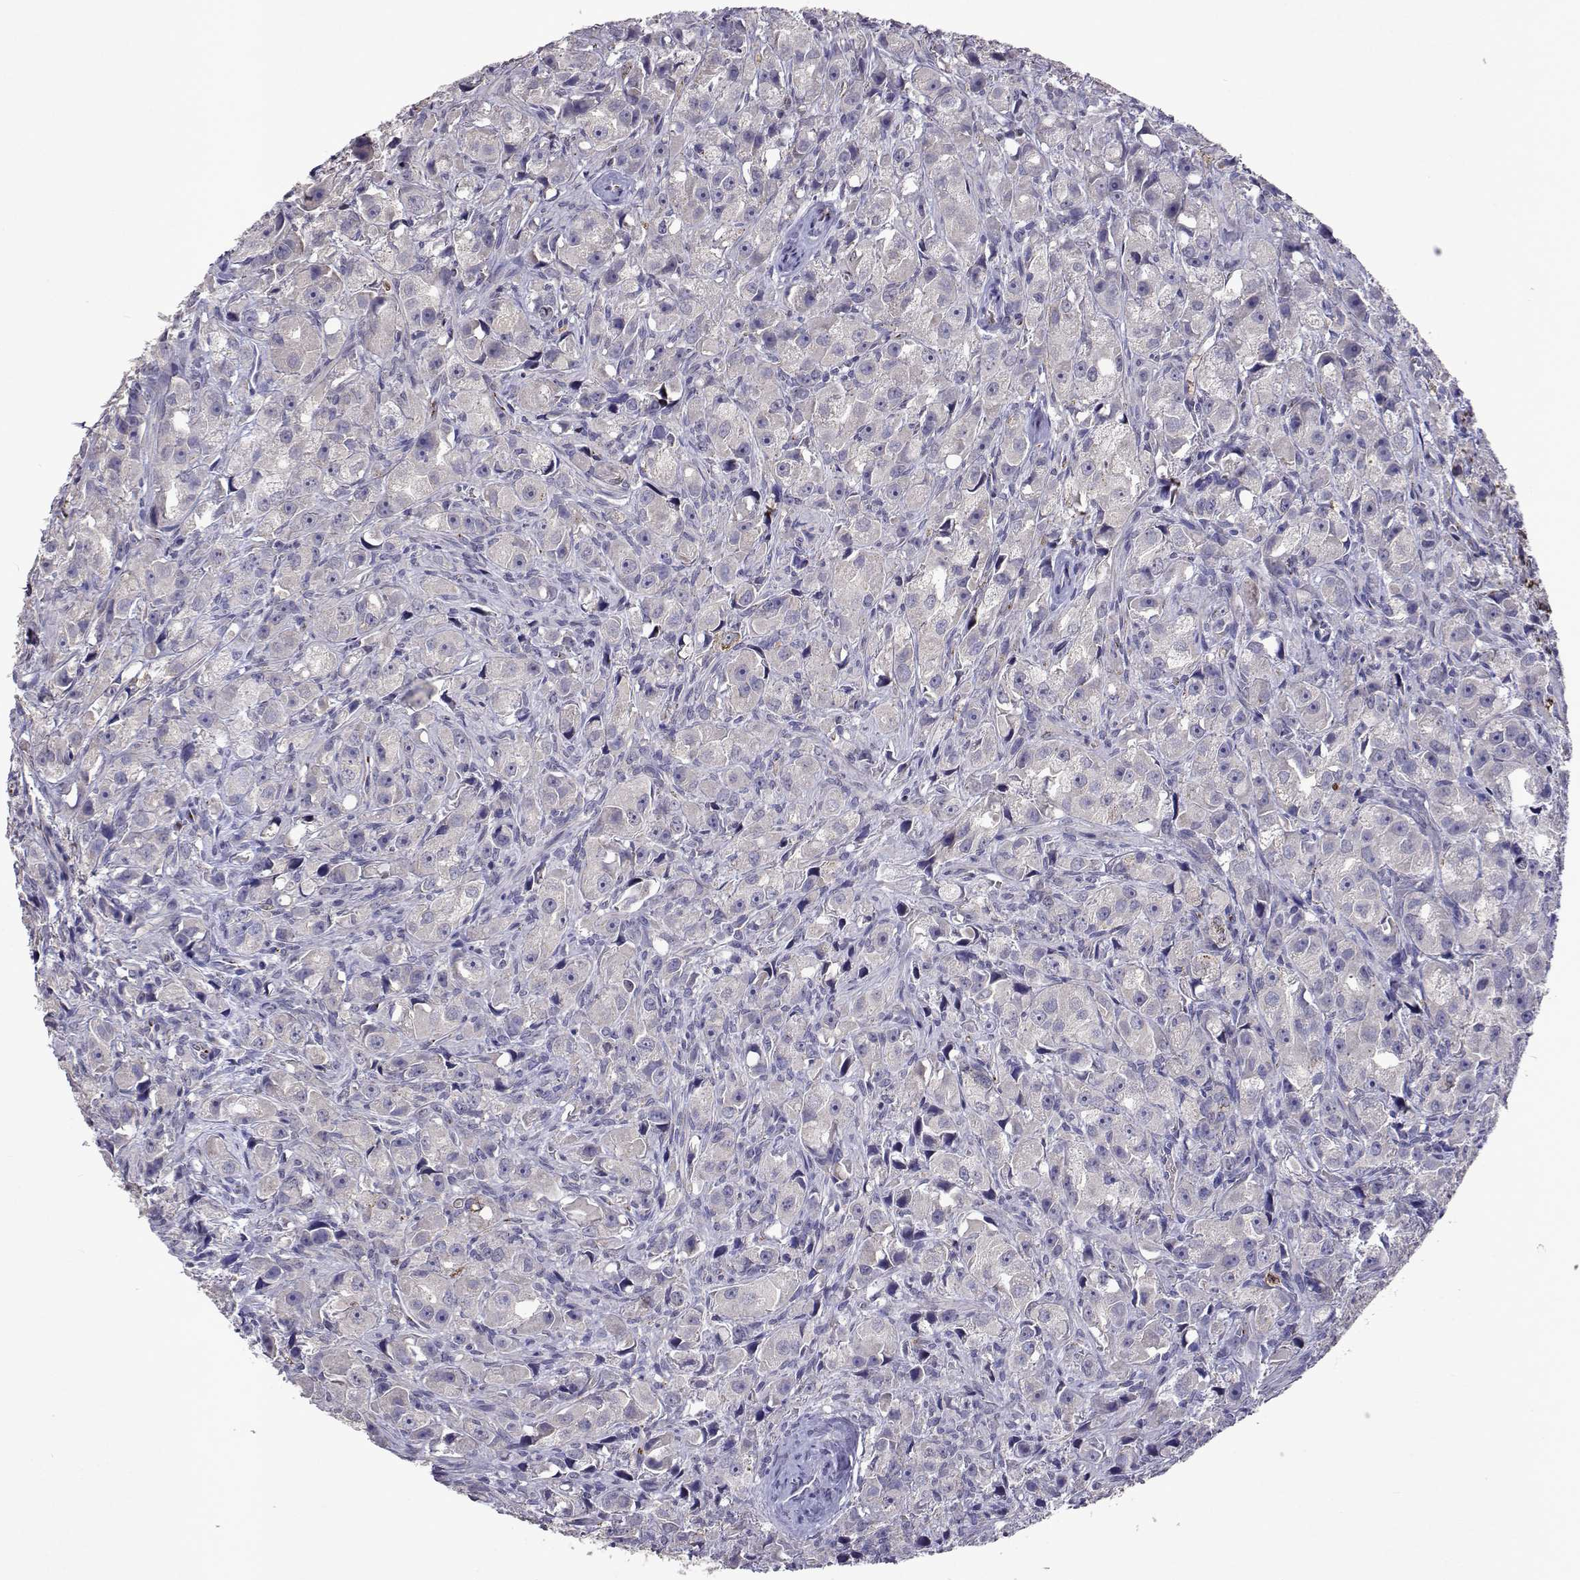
{"staining": {"intensity": "negative", "quantity": "none", "location": "none"}, "tissue": "prostate cancer", "cell_type": "Tumor cells", "image_type": "cancer", "snomed": [{"axis": "morphology", "description": "Adenocarcinoma, High grade"}, {"axis": "topography", "description": "Prostate"}], "caption": "DAB (3,3'-diaminobenzidine) immunohistochemical staining of human adenocarcinoma (high-grade) (prostate) exhibits no significant expression in tumor cells.", "gene": "DUSP28", "patient": {"sex": "male", "age": 75}}